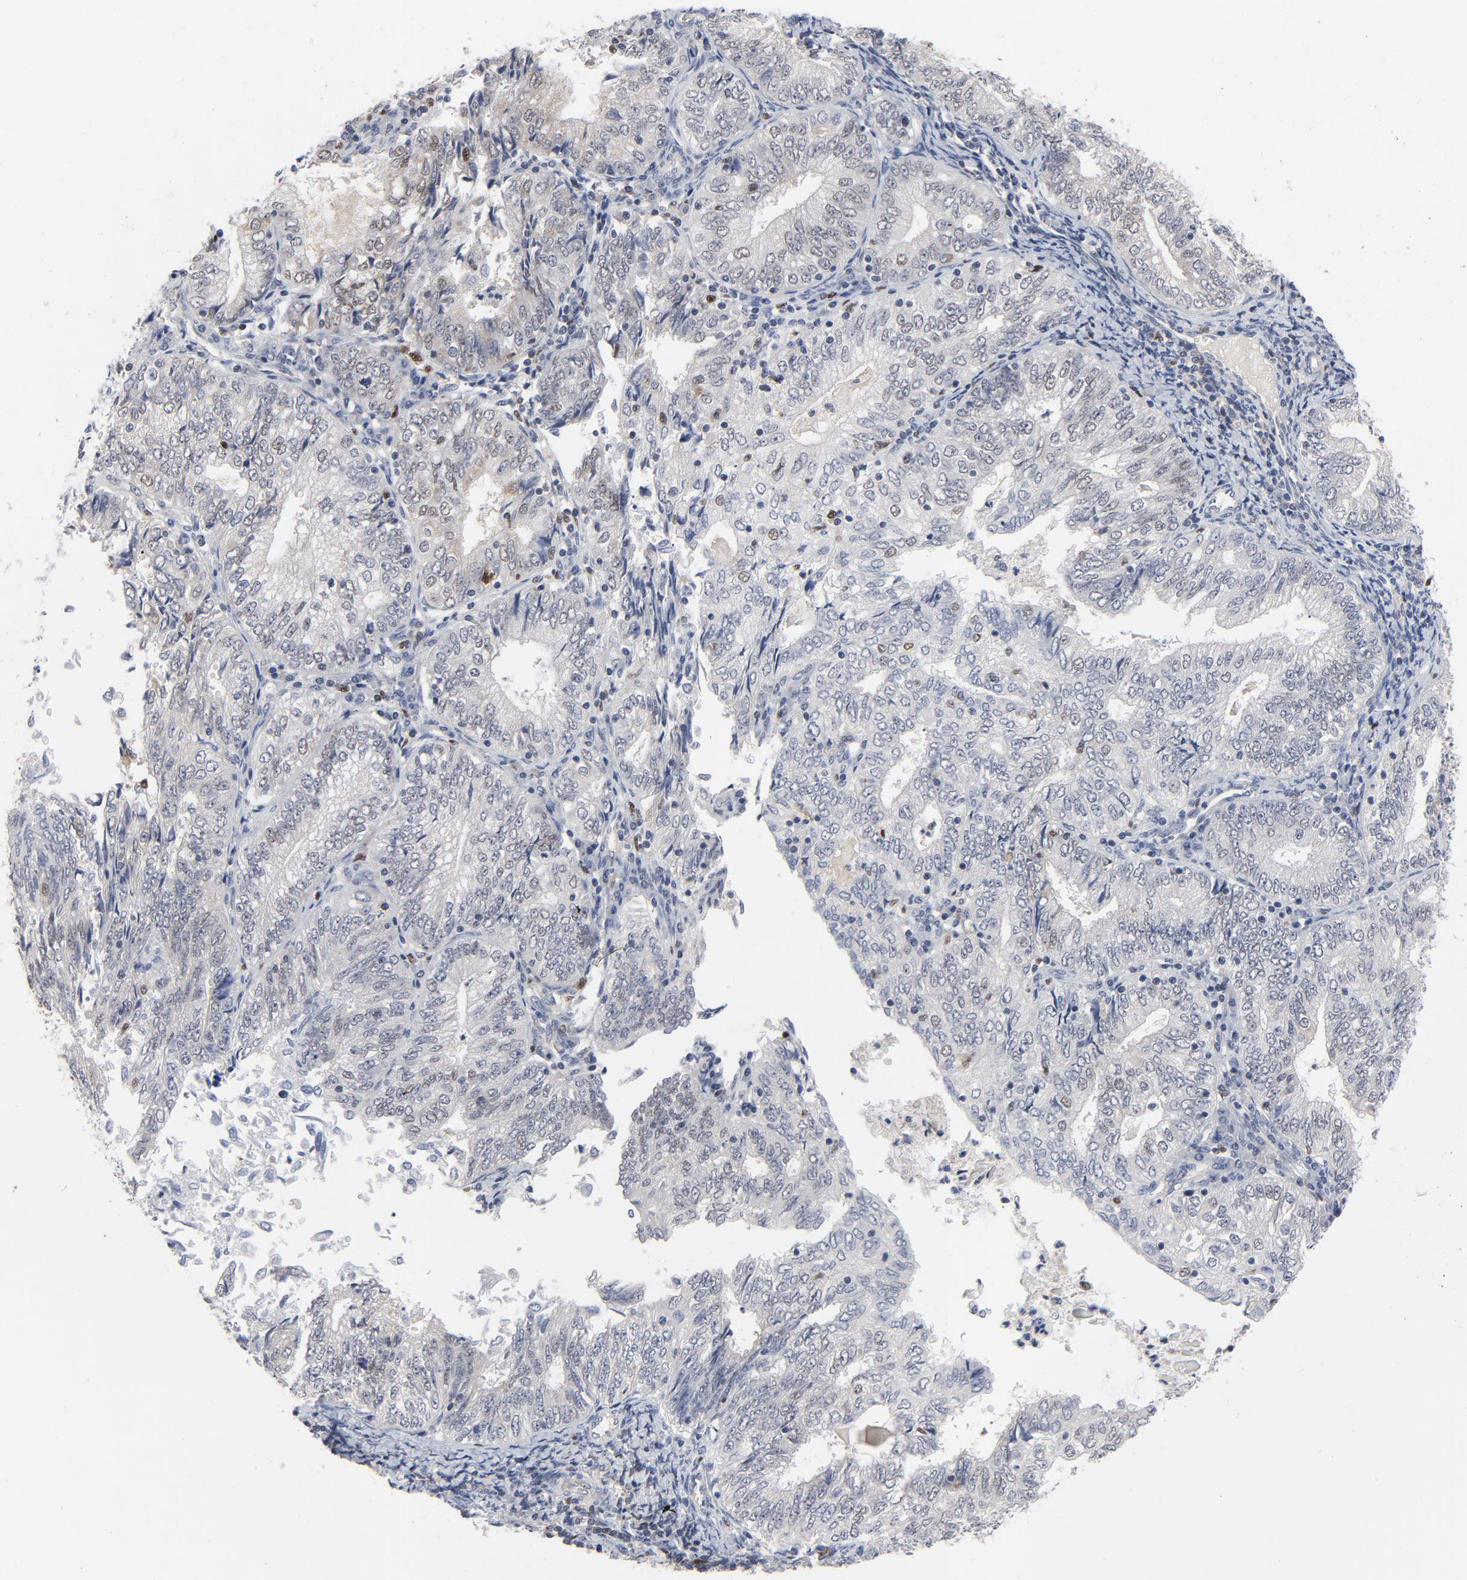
{"staining": {"intensity": "weak", "quantity": "<25%", "location": "cytoplasmic/membranous"}, "tissue": "endometrial cancer", "cell_type": "Tumor cells", "image_type": "cancer", "snomed": [{"axis": "morphology", "description": "Adenocarcinoma, NOS"}, {"axis": "topography", "description": "Endometrium"}], "caption": "Human endometrial cancer (adenocarcinoma) stained for a protein using immunohistochemistry (IHC) reveals no positivity in tumor cells.", "gene": "NFKB1", "patient": {"sex": "female", "age": 69}}